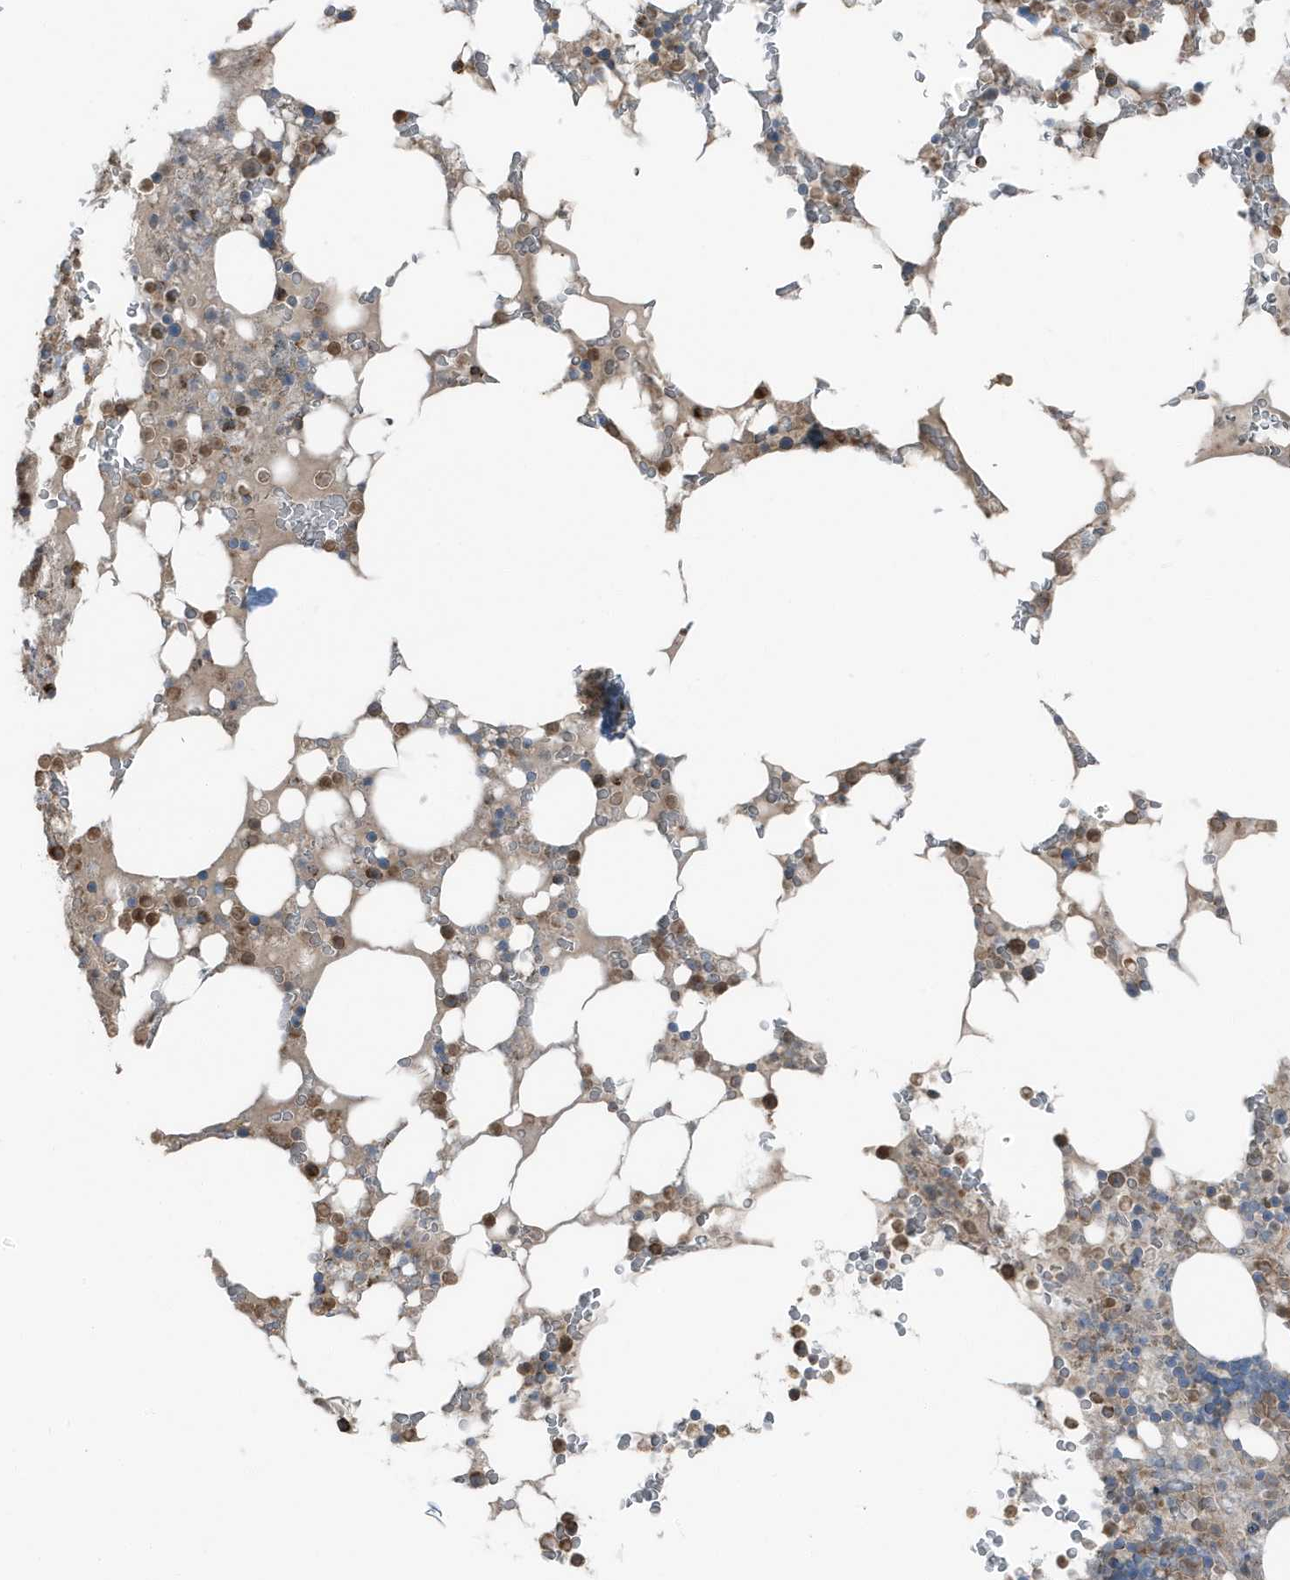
{"staining": {"intensity": "moderate", "quantity": ">75%", "location": "cytoplasmic/membranous"}, "tissue": "bone marrow", "cell_type": "Hematopoietic cells", "image_type": "normal", "snomed": [{"axis": "morphology", "description": "Normal tissue, NOS"}, {"axis": "topography", "description": "Bone marrow"}], "caption": "A brown stain labels moderate cytoplasmic/membranous expression of a protein in hematopoietic cells of benign bone marrow. Immunohistochemistry (ihc) stains the protein of interest in brown and the nuclei are stained blue.", "gene": "AZI2", "patient": {"sex": "male", "age": 58}}